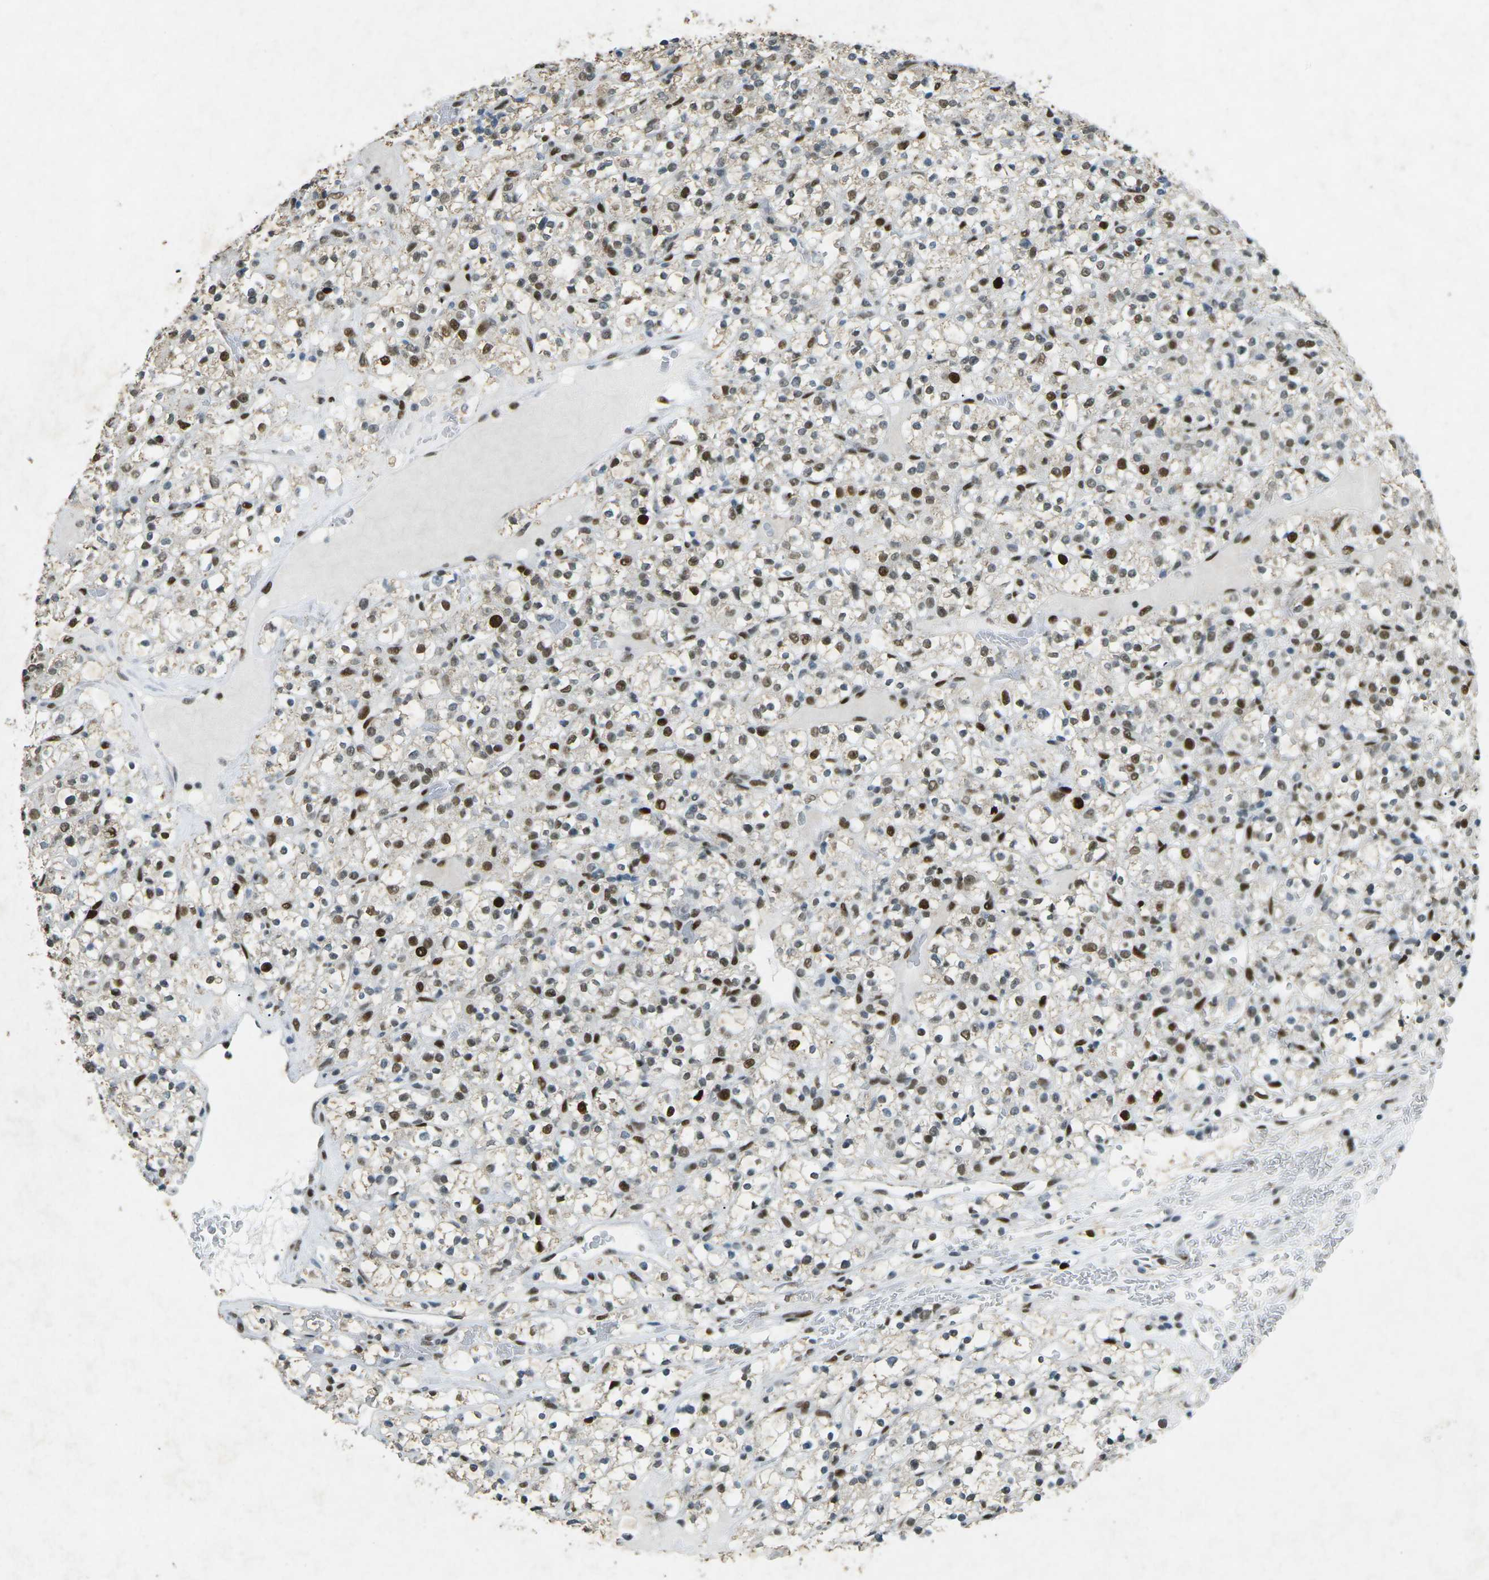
{"staining": {"intensity": "strong", "quantity": ">75%", "location": "nuclear"}, "tissue": "renal cancer", "cell_type": "Tumor cells", "image_type": "cancer", "snomed": [{"axis": "morphology", "description": "Normal tissue, NOS"}, {"axis": "morphology", "description": "Adenocarcinoma, NOS"}, {"axis": "topography", "description": "Kidney"}], "caption": "An immunohistochemistry (IHC) micrograph of tumor tissue is shown. Protein staining in brown highlights strong nuclear positivity in adenocarcinoma (renal) within tumor cells. The protein of interest is shown in brown color, while the nuclei are stained blue.", "gene": "RB1", "patient": {"sex": "female", "age": 72}}